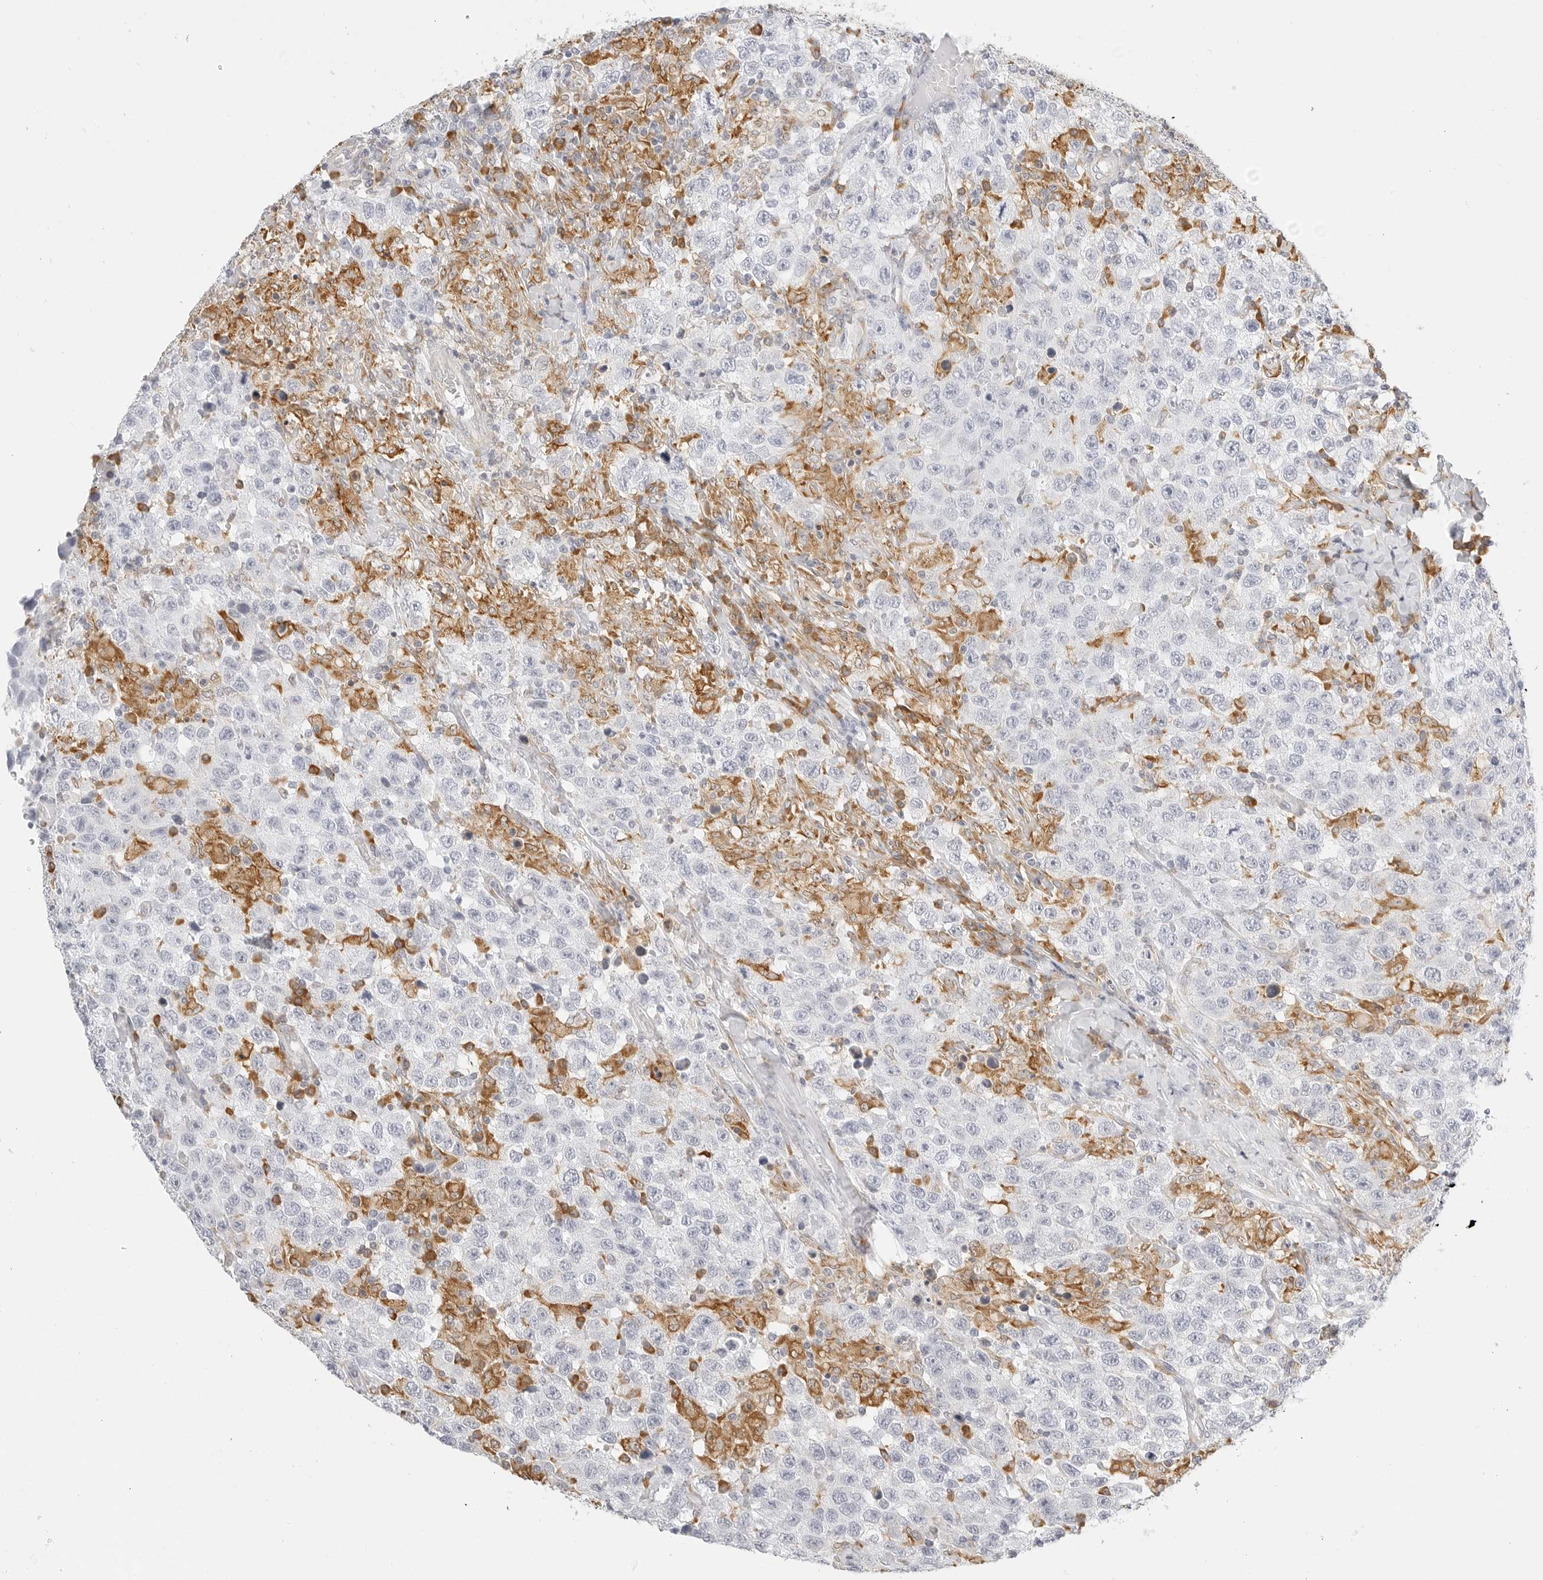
{"staining": {"intensity": "negative", "quantity": "none", "location": "none"}, "tissue": "testis cancer", "cell_type": "Tumor cells", "image_type": "cancer", "snomed": [{"axis": "morphology", "description": "Seminoma, NOS"}, {"axis": "topography", "description": "Testis"}], "caption": "This is an IHC histopathology image of human testis seminoma. There is no positivity in tumor cells.", "gene": "THEM4", "patient": {"sex": "male", "age": 41}}